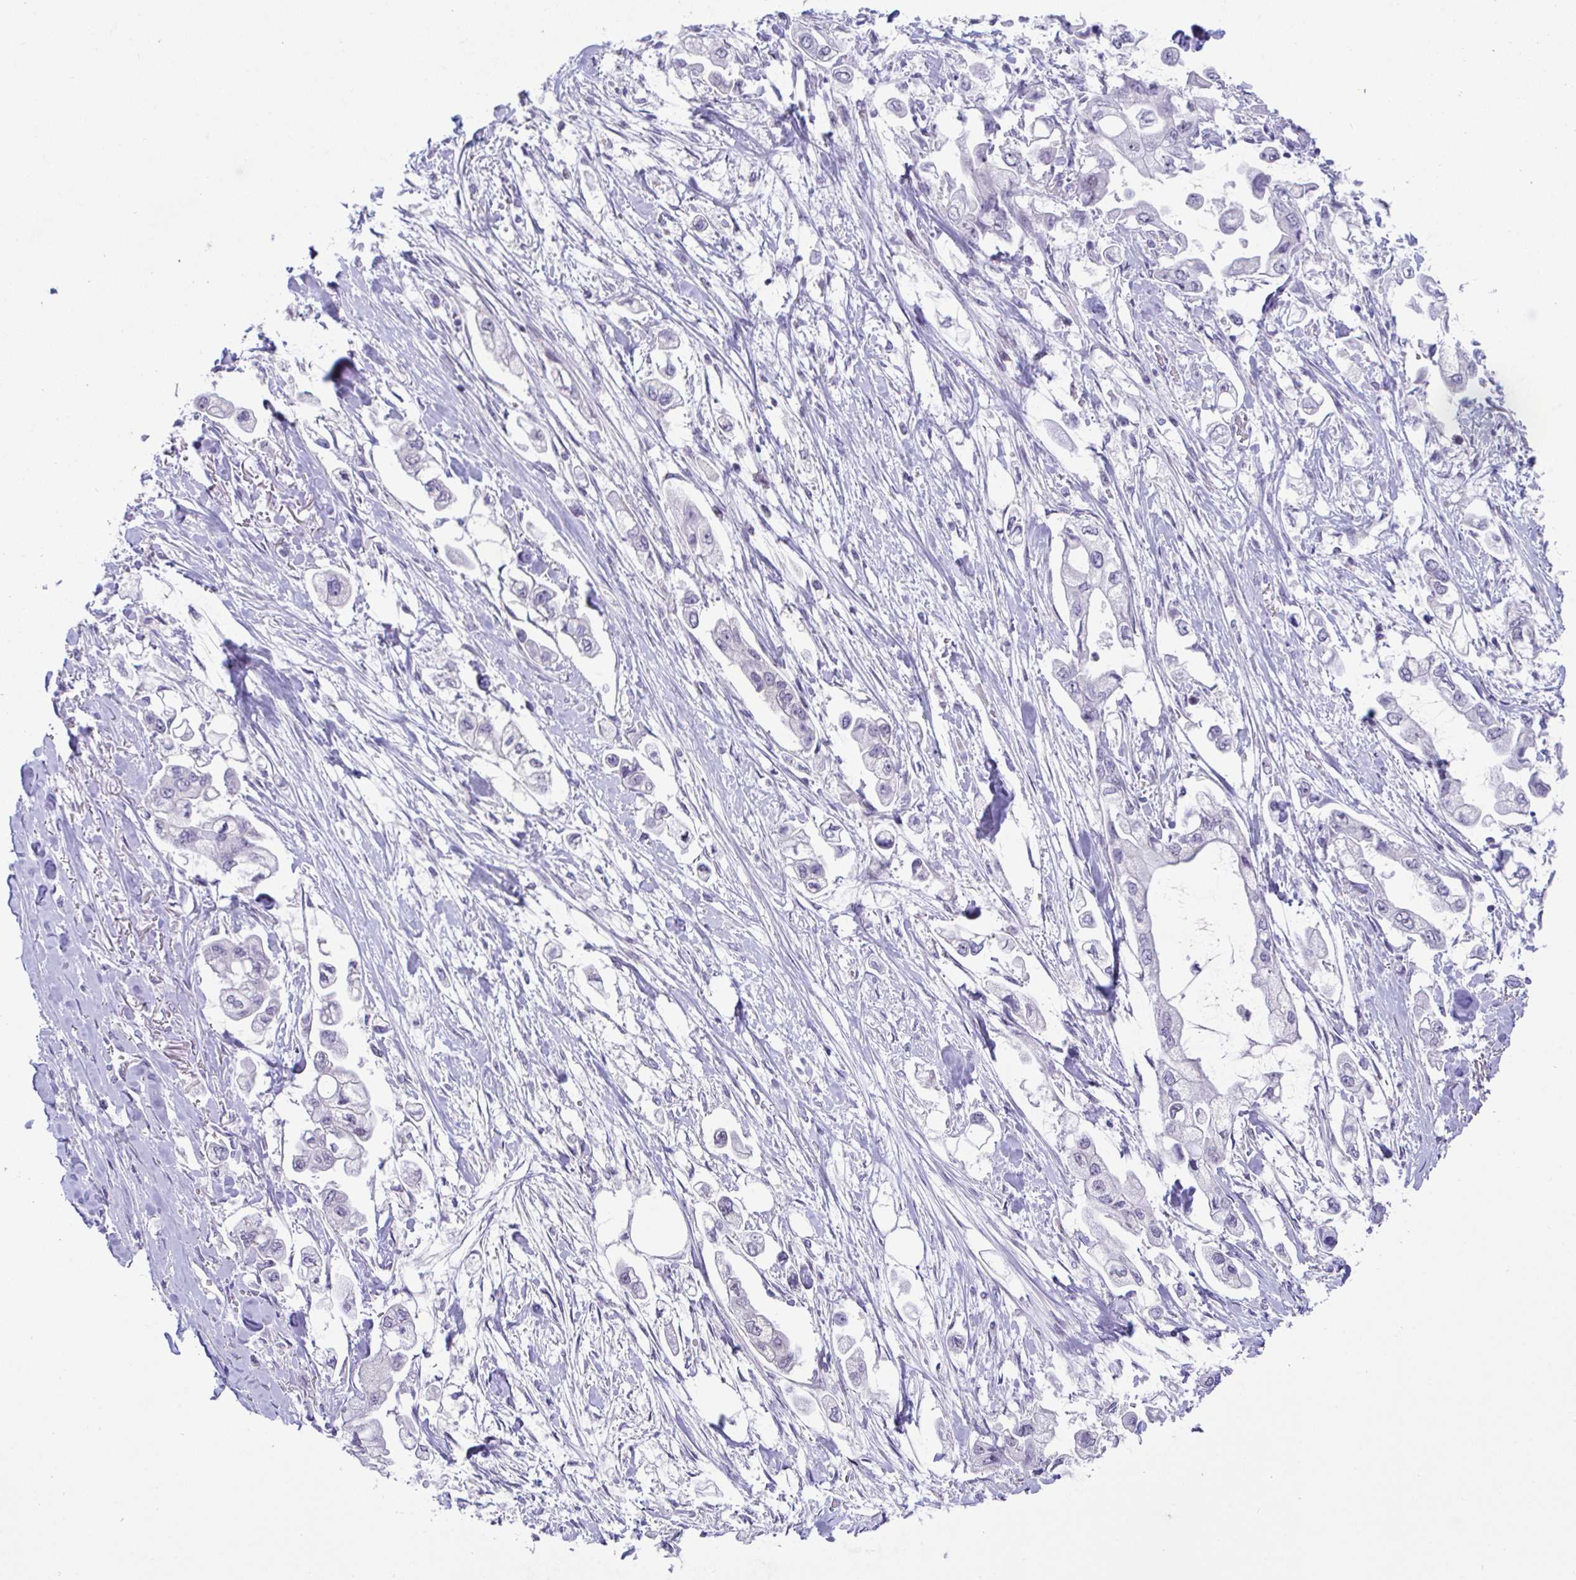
{"staining": {"intensity": "negative", "quantity": "none", "location": "none"}, "tissue": "stomach cancer", "cell_type": "Tumor cells", "image_type": "cancer", "snomed": [{"axis": "morphology", "description": "Adenocarcinoma, NOS"}, {"axis": "topography", "description": "Stomach"}], "caption": "Tumor cells are negative for protein expression in human stomach cancer (adenocarcinoma).", "gene": "USP35", "patient": {"sex": "male", "age": 62}}